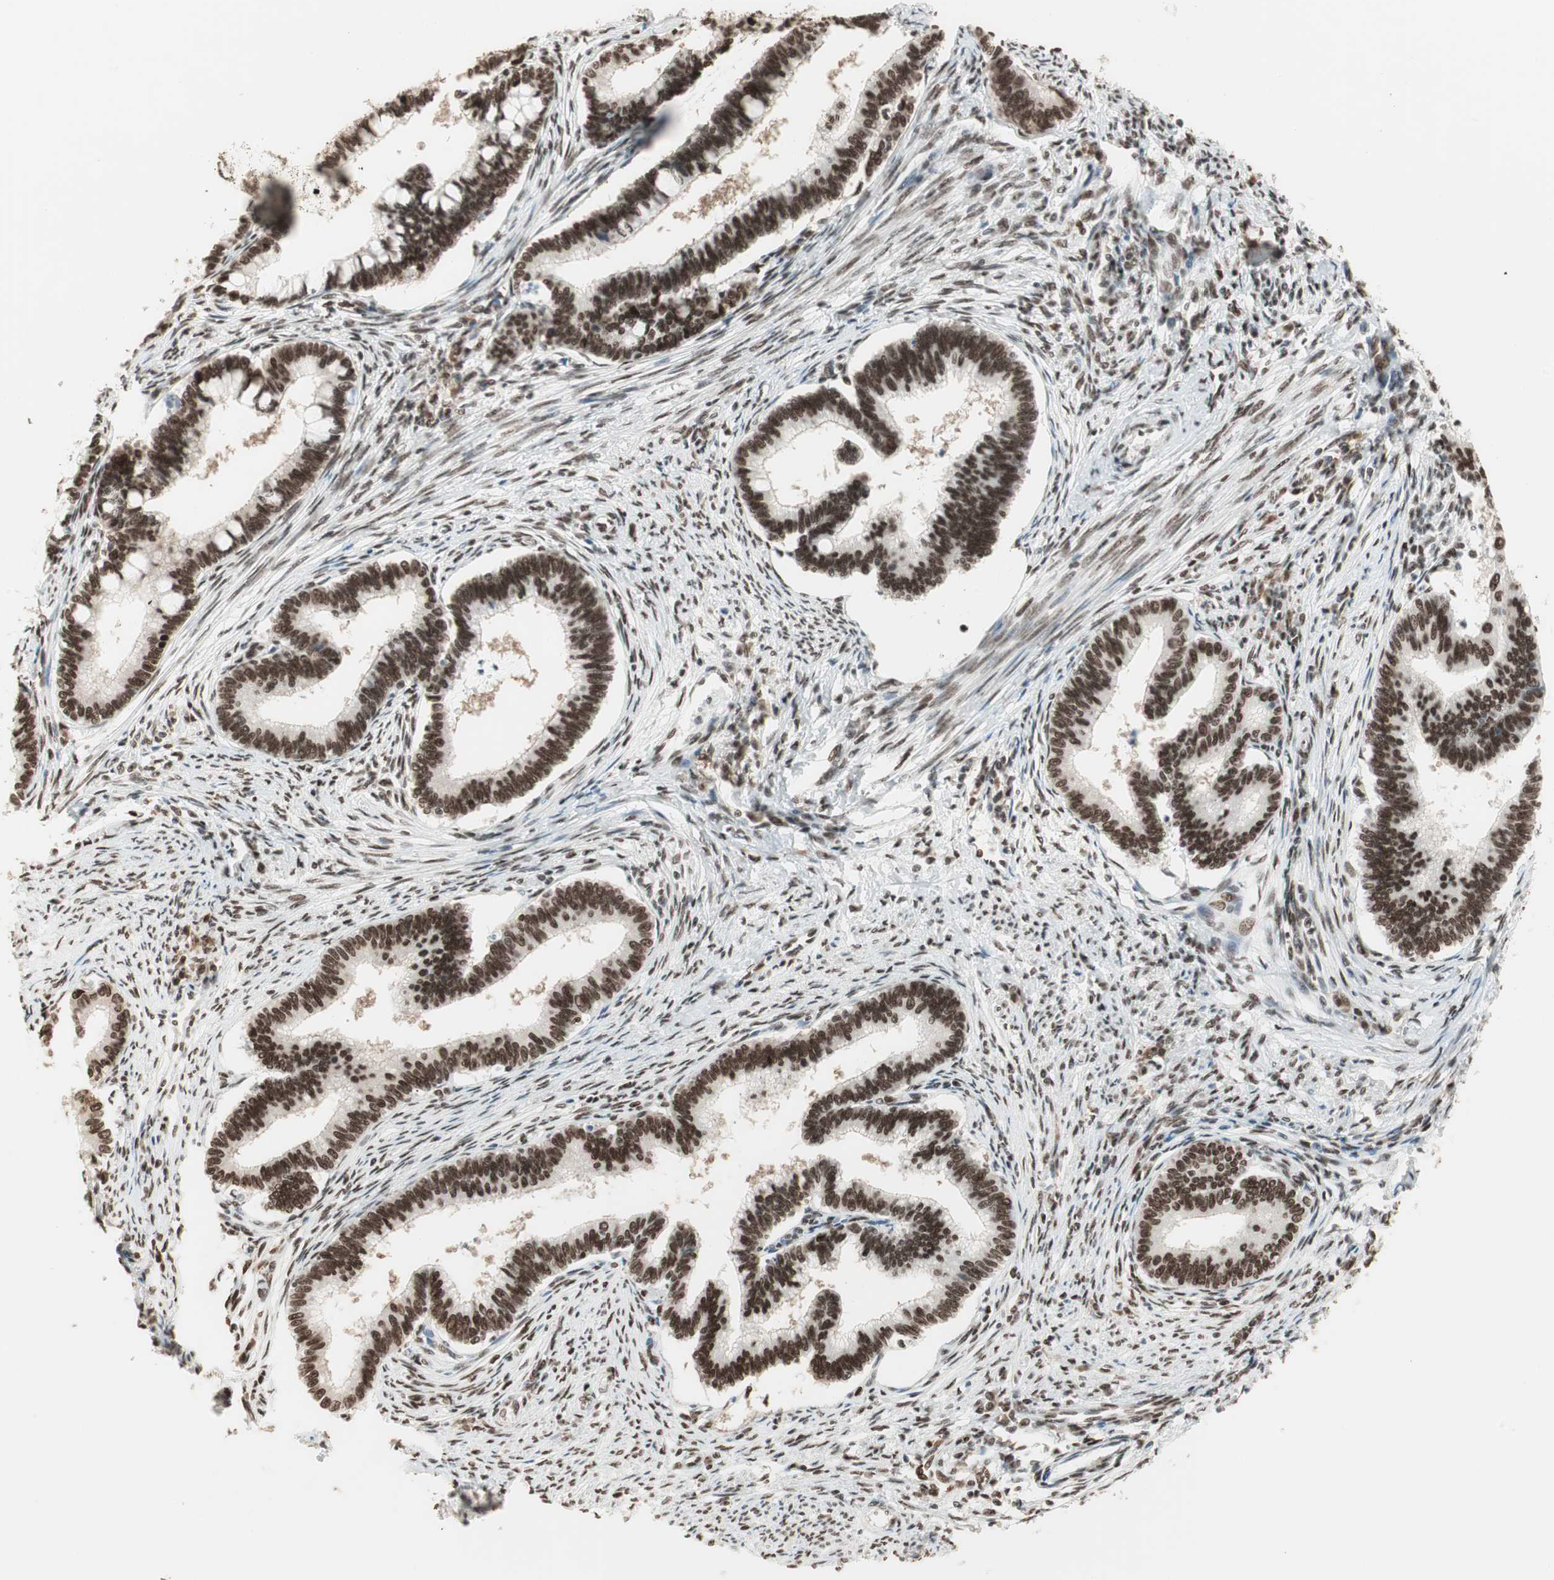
{"staining": {"intensity": "strong", "quantity": ">75%", "location": "nuclear"}, "tissue": "cervical cancer", "cell_type": "Tumor cells", "image_type": "cancer", "snomed": [{"axis": "morphology", "description": "Adenocarcinoma, NOS"}, {"axis": "topography", "description": "Cervix"}], "caption": "The immunohistochemical stain highlights strong nuclear staining in tumor cells of cervical adenocarcinoma tissue.", "gene": "SMARCE1", "patient": {"sex": "female", "age": 36}}